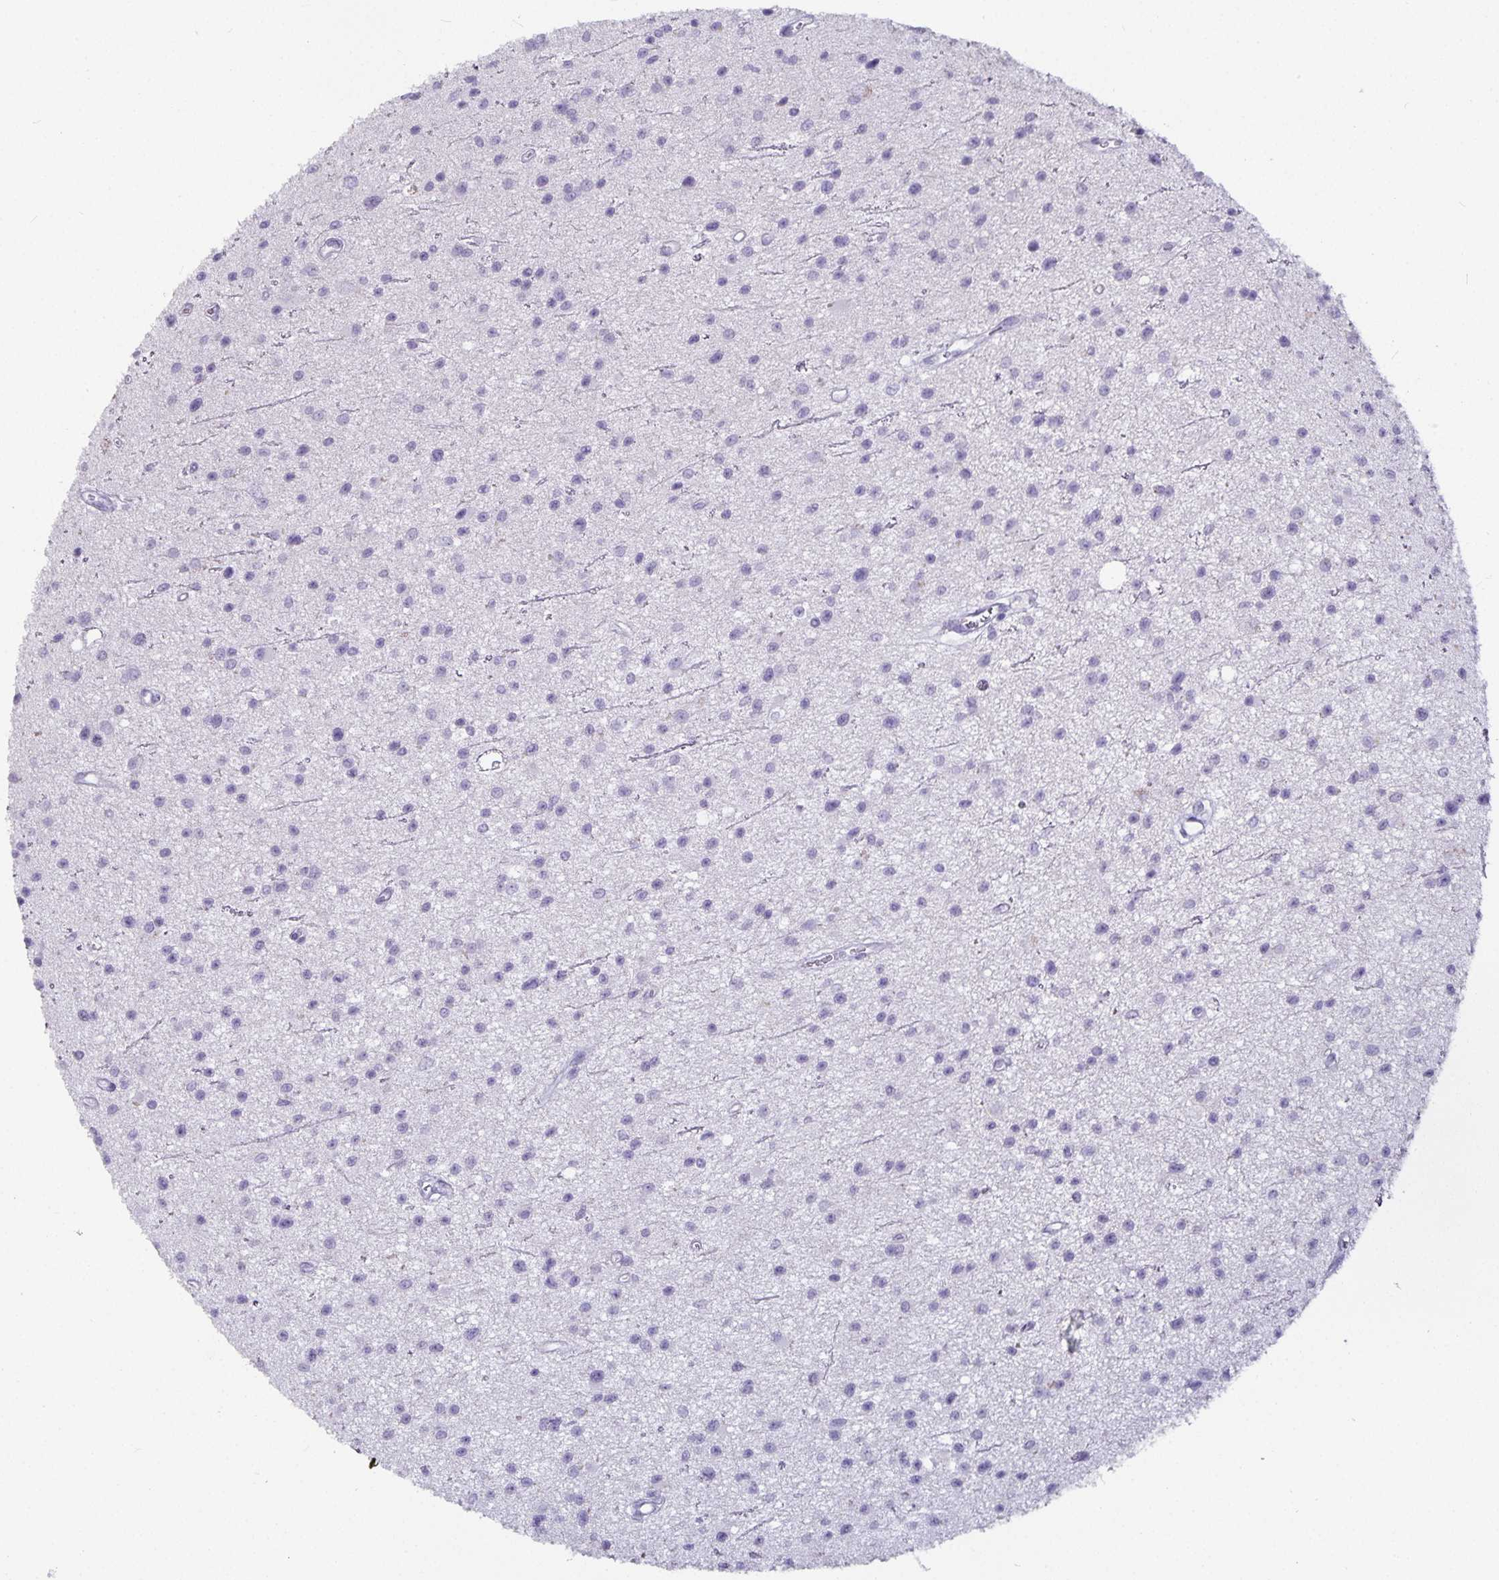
{"staining": {"intensity": "negative", "quantity": "none", "location": "none"}, "tissue": "glioma", "cell_type": "Tumor cells", "image_type": "cancer", "snomed": [{"axis": "morphology", "description": "Glioma, malignant, Low grade"}, {"axis": "topography", "description": "Brain"}], "caption": "Glioma was stained to show a protein in brown. There is no significant expression in tumor cells. Brightfield microscopy of immunohistochemistry (IHC) stained with DAB (3,3'-diaminobenzidine) (brown) and hematoxylin (blue), captured at high magnification.", "gene": "CA12", "patient": {"sex": "male", "age": 43}}